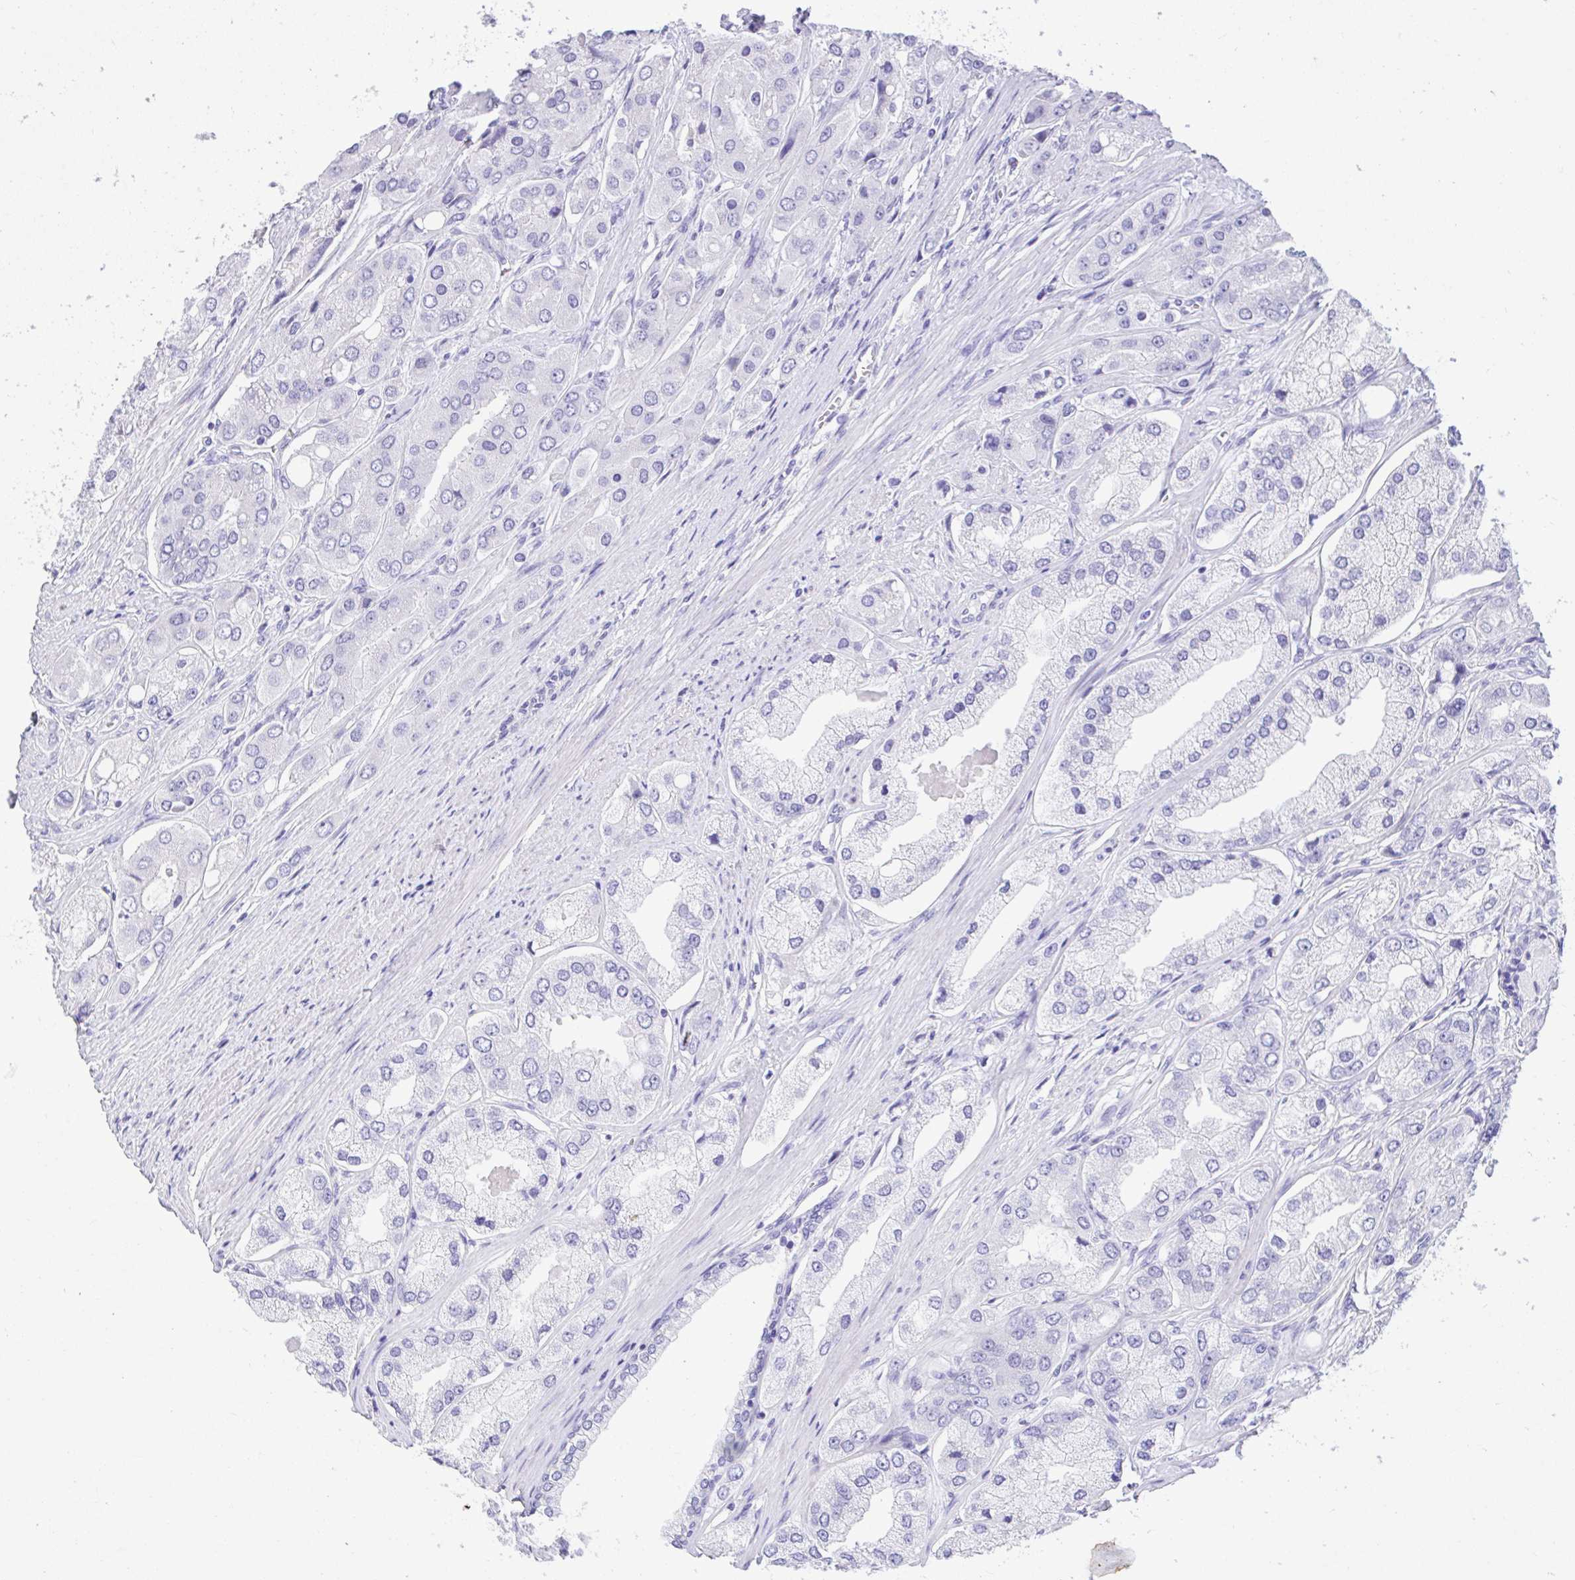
{"staining": {"intensity": "negative", "quantity": "none", "location": "none"}, "tissue": "prostate cancer", "cell_type": "Tumor cells", "image_type": "cancer", "snomed": [{"axis": "morphology", "description": "Adenocarcinoma, Low grade"}, {"axis": "topography", "description": "Prostate"}], "caption": "Prostate cancer (low-grade adenocarcinoma) was stained to show a protein in brown. There is no significant expression in tumor cells.", "gene": "TMCO5A", "patient": {"sex": "male", "age": 69}}